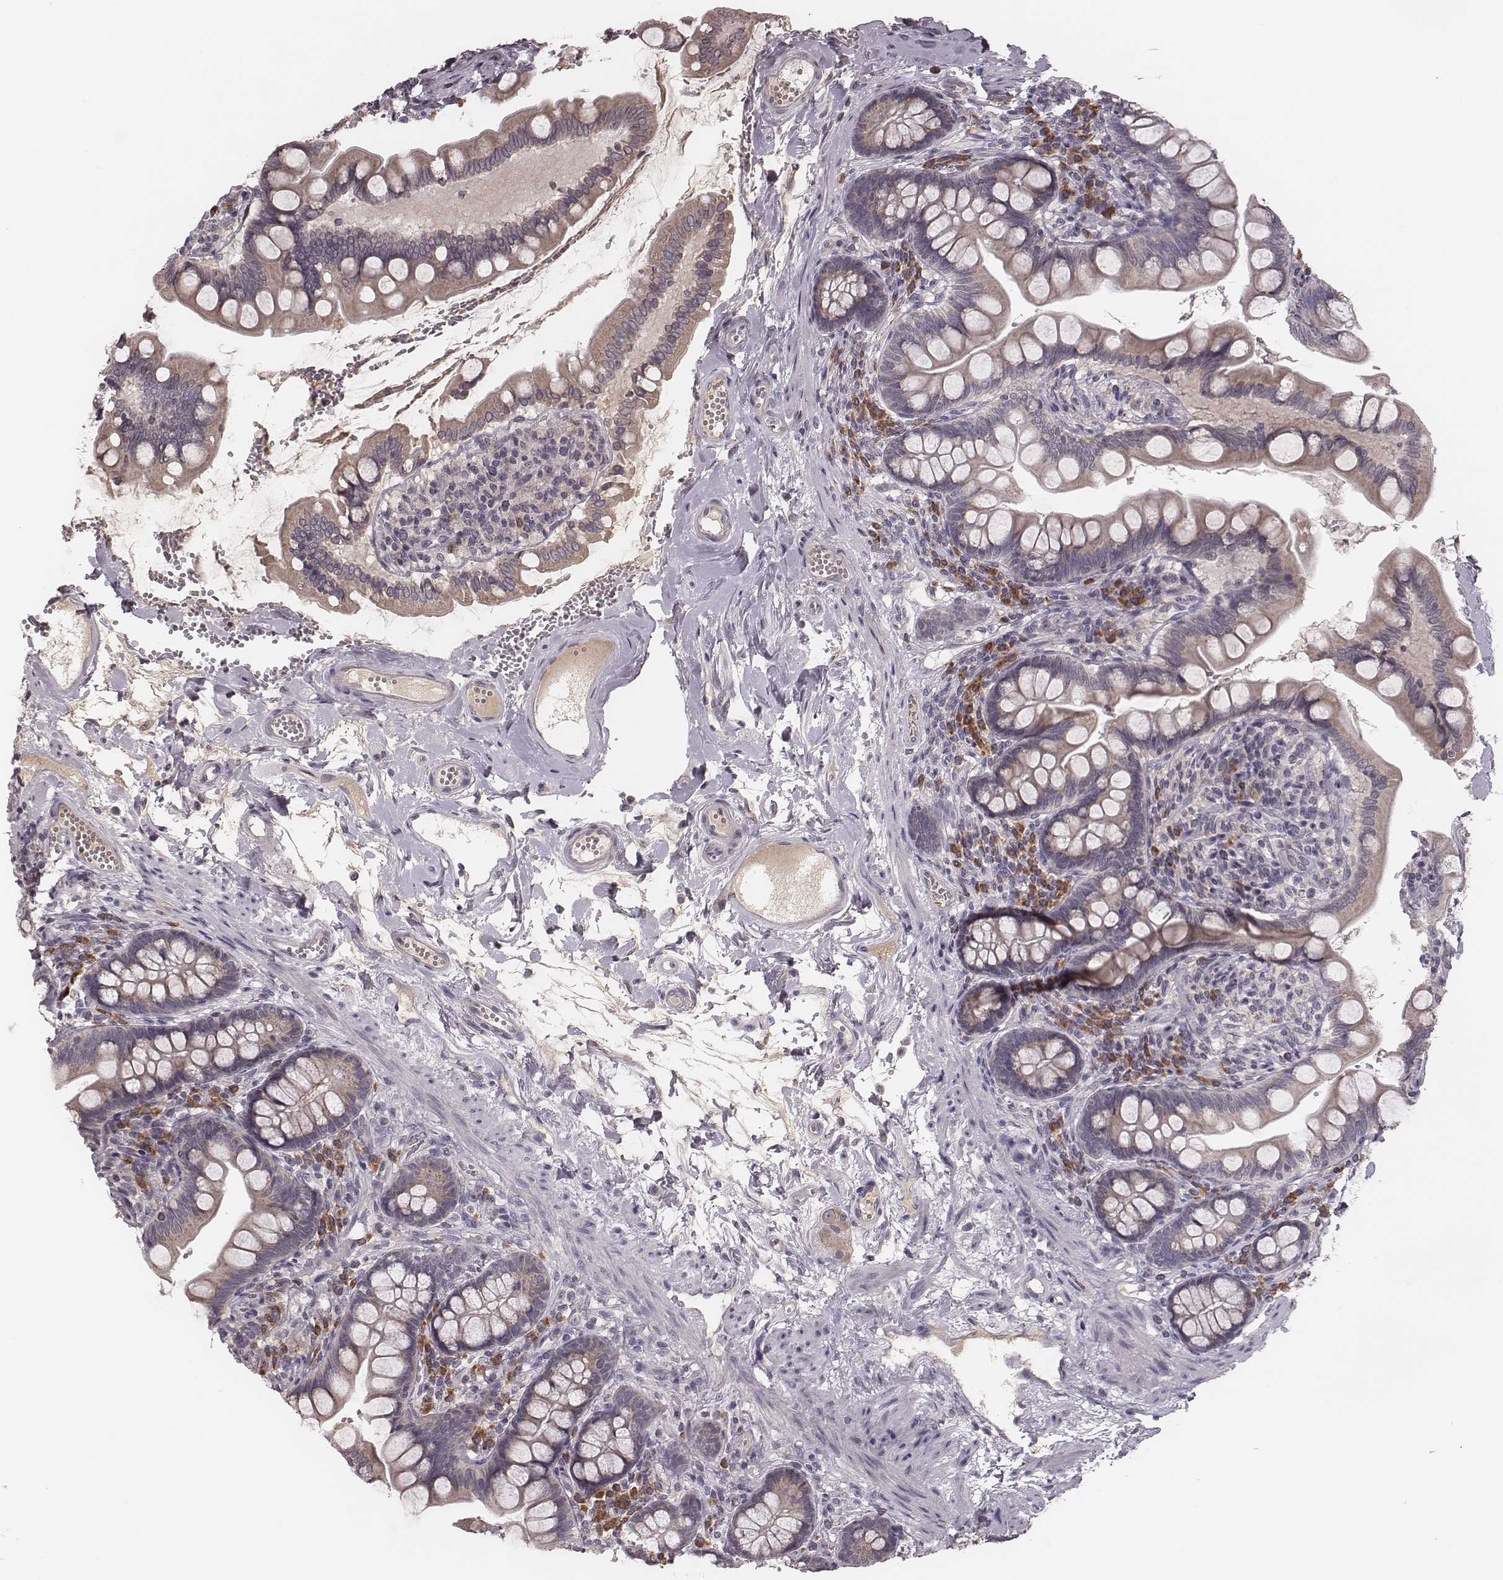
{"staining": {"intensity": "weak", "quantity": "<25%", "location": "cytoplasmic/membranous"}, "tissue": "small intestine", "cell_type": "Glandular cells", "image_type": "normal", "snomed": [{"axis": "morphology", "description": "Normal tissue, NOS"}, {"axis": "topography", "description": "Small intestine"}], "caption": "IHC photomicrograph of normal small intestine: human small intestine stained with DAB displays no significant protein positivity in glandular cells.", "gene": "P2RX5", "patient": {"sex": "female", "age": 56}}